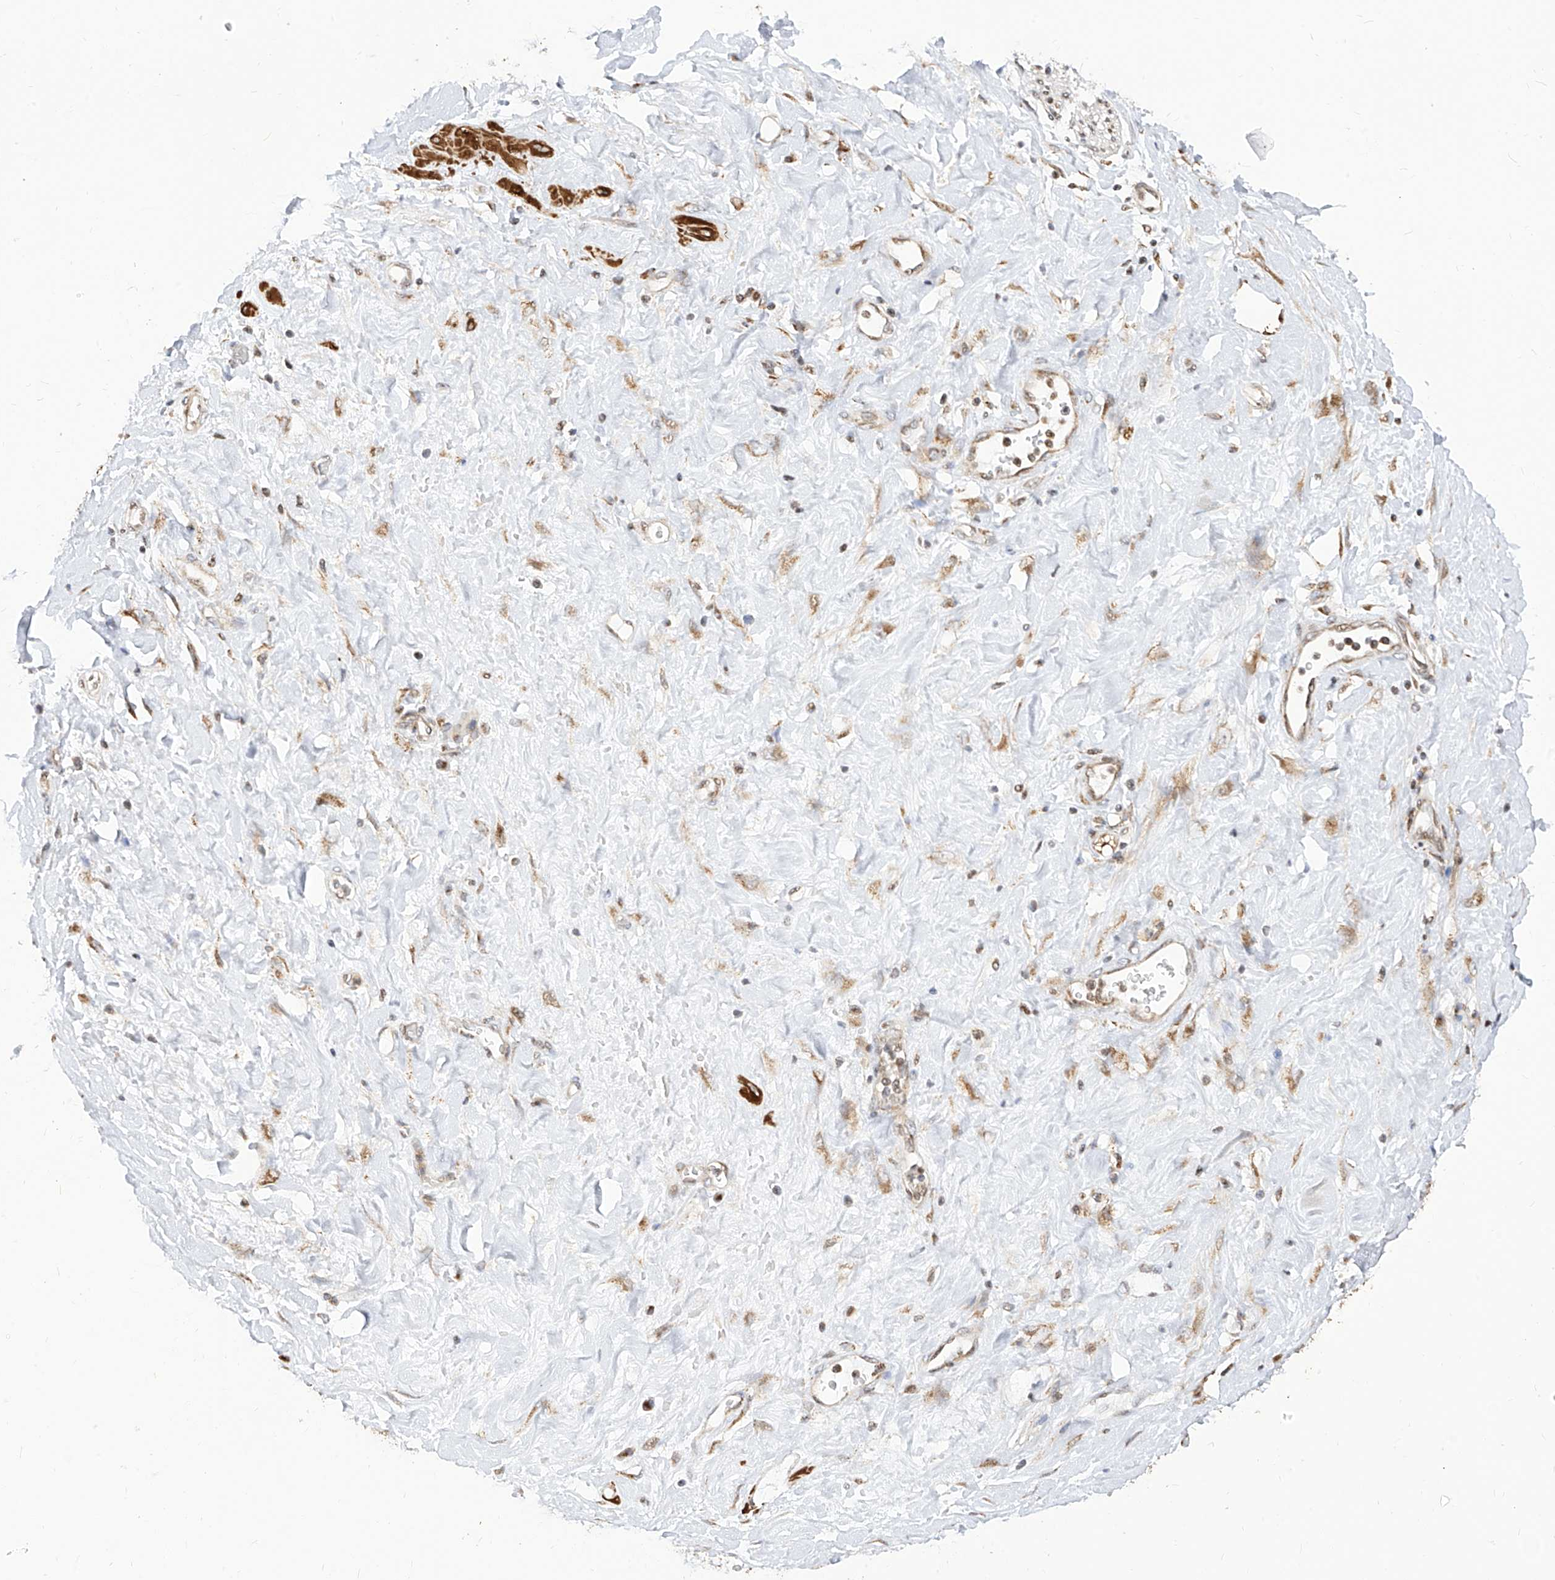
{"staining": {"intensity": "strong", "quantity": "25%-75%", "location": "cytoplasmic/membranous,nuclear"}, "tissue": "soft tissue", "cell_type": "Fibroblasts", "image_type": "normal", "snomed": [{"axis": "morphology", "description": "Normal tissue, NOS"}, {"axis": "morphology", "description": "Adenocarcinoma, NOS"}, {"axis": "topography", "description": "Pancreas"}, {"axis": "topography", "description": "Peripheral nerve tissue"}], "caption": "About 25%-75% of fibroblasts in unremarkable human soft tissue reveal strong cytoplasmic/membranous,nuclear protein expression as visualized by brown immunohistochemical staining.", "gene": "TTLL8", "patient": {"sex": "male", "age": 59}}